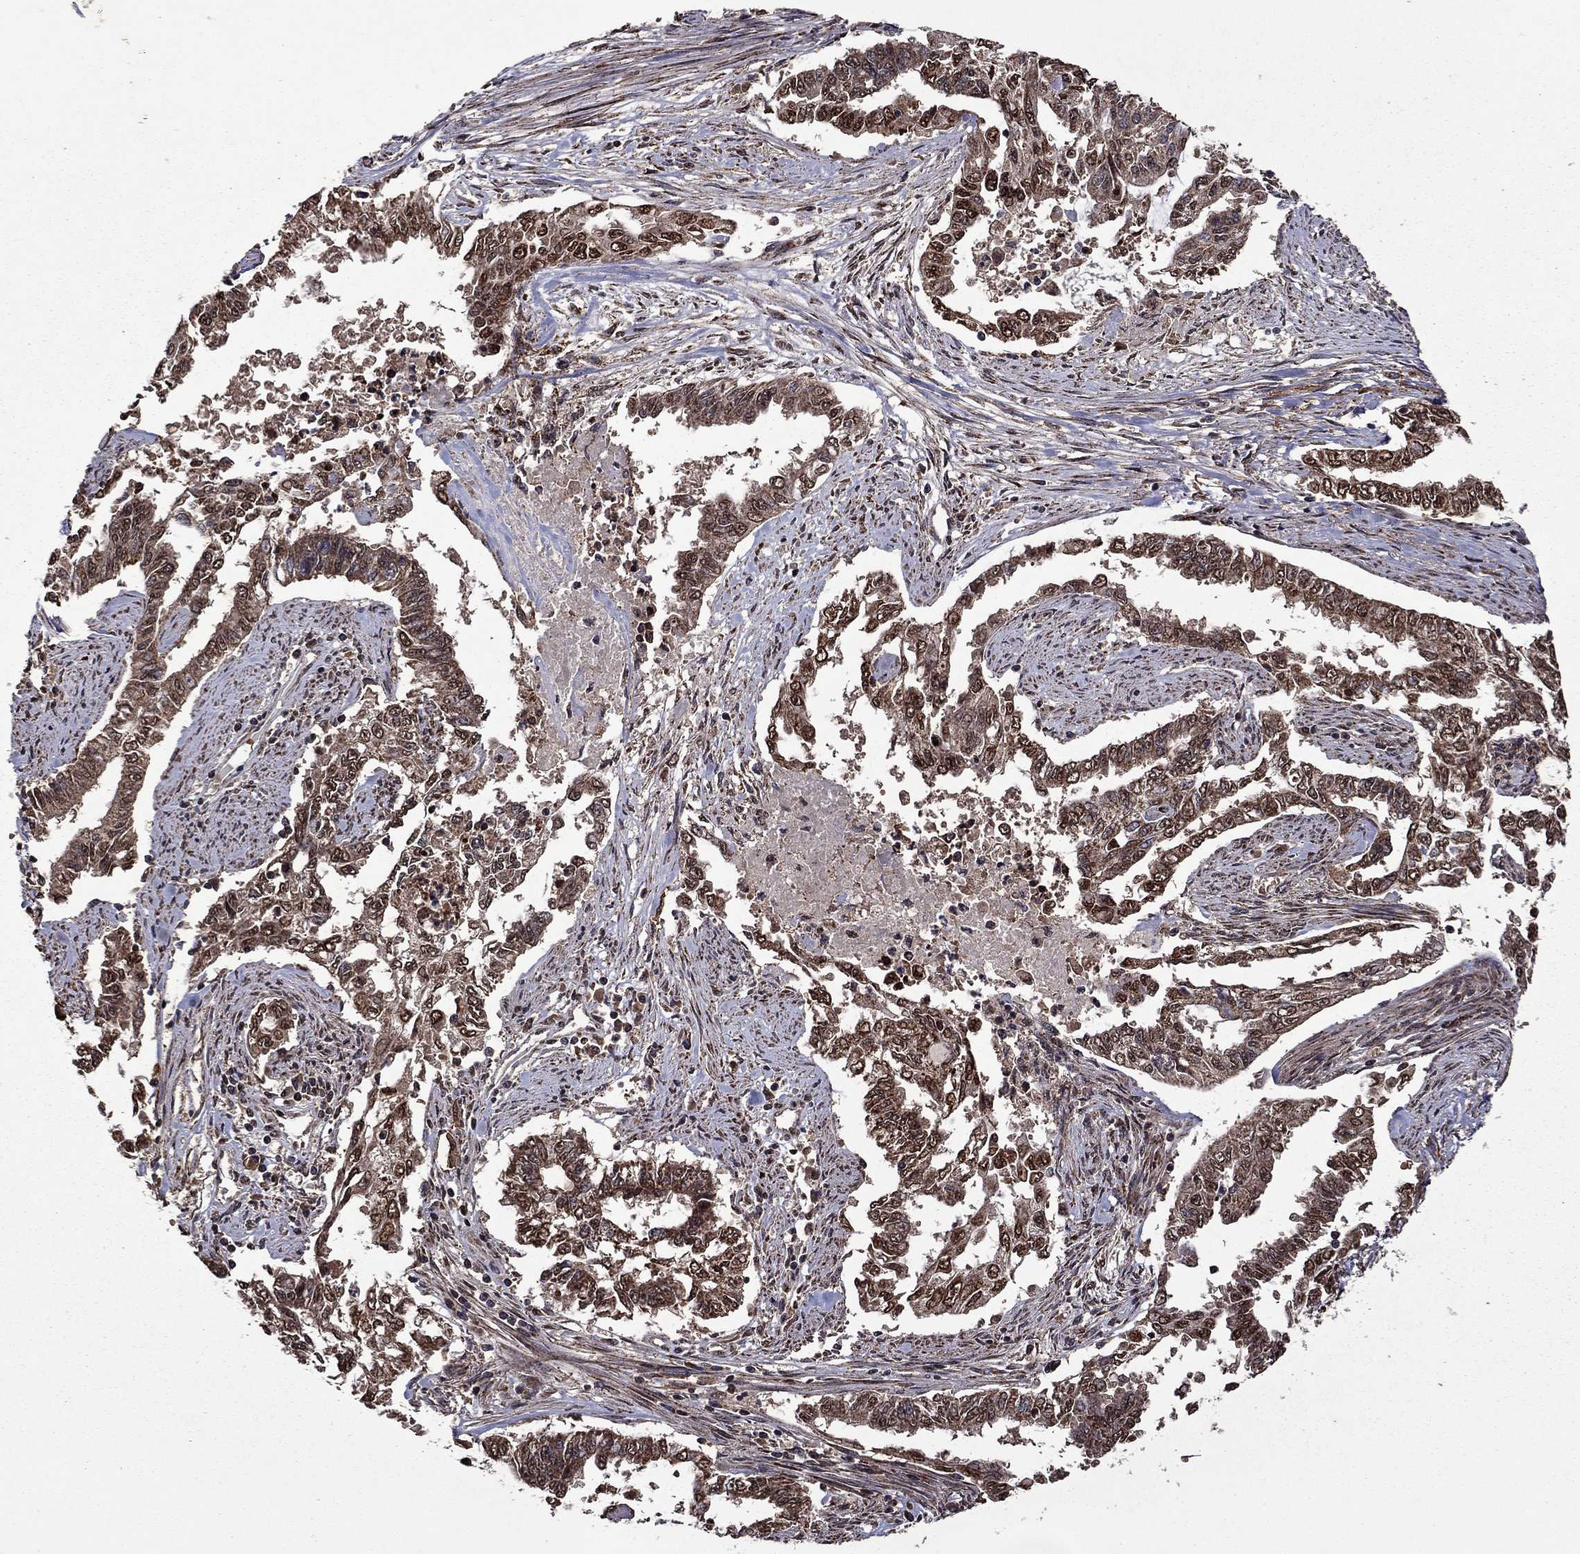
{"staining": {"intensity": "strong", "quantity": "25%-75%", "location": "cytoplasmic/membranous,nuclear"}, "tissue": "endometrial cancer", "cell_type": "Tumor cells", "image_type": "cancer", "snomed": [{"axis": "morphology", "description": "Adenocarcinoma, NOS"}, {"axis": "topography", "description": "Uterus"}], "caption": "Tumor cells demonstrate high levels of strong cytoplasmic/membranous and nuclear expression in approximately 25%-75% of cells in endometrial cancer (adenocarcinoma). The staining was performed using DAB (3,3'-diaminobenzidine) to visualize the protein expression in brown, while the nuclei were stained in blue with hematoxylin (Magnification: 20x).", "gene": "ITM2B", "patient": {"sex": "female", "age": 59}}